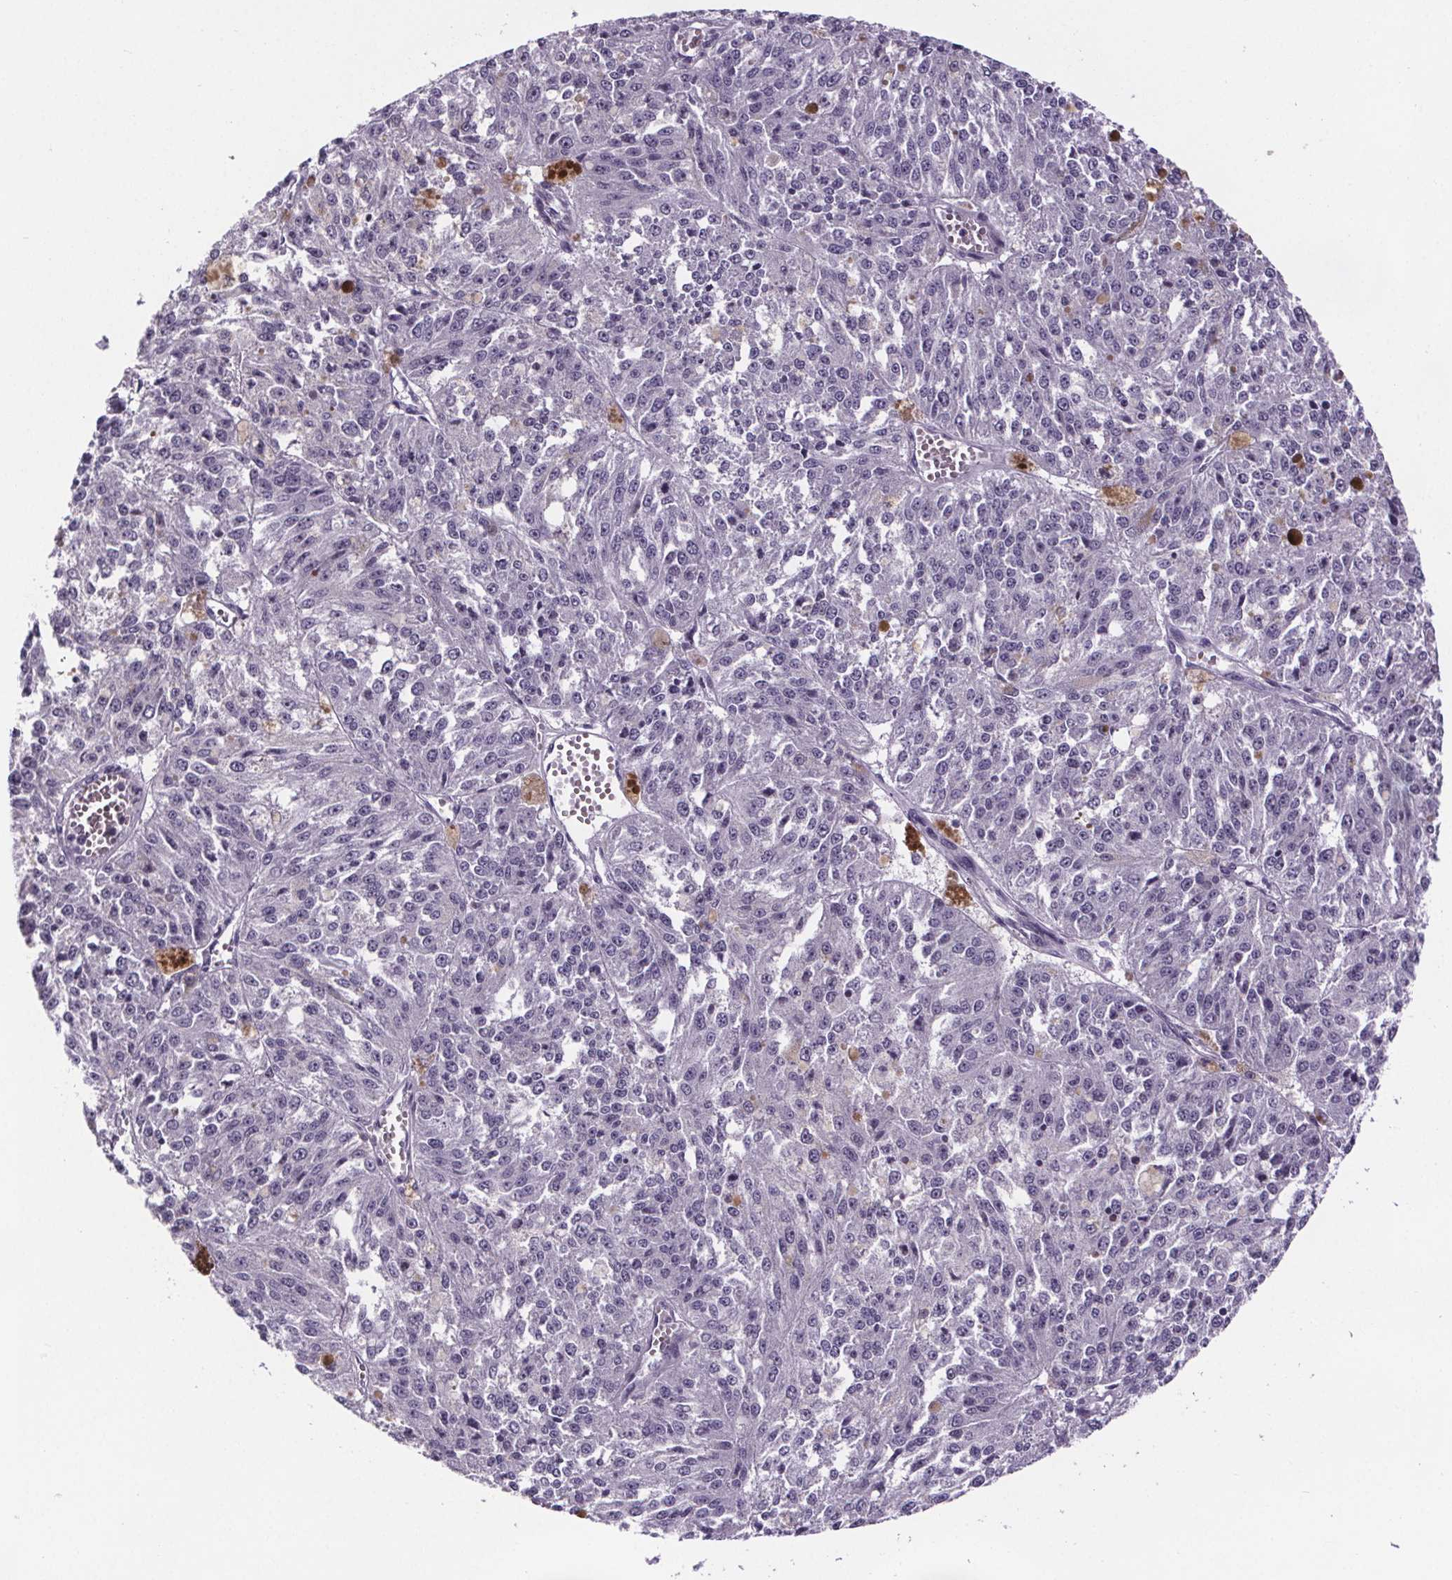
{"staining": {"intensity": "negative", "quantity": "none", "location": "none"}, "tissue": "melanoma", "cell_type": "Tumor cells", "image_type": "cancer", "snomed": [{"axis": "morphology", "description": "Malignant melanoma, Metastatic site"}, {"axis": "topography", "description": "Lymph node"}], "caption": "High magnification brightfield microscopy of melanoma stained with DAB (brown) and counterstained with hematoxylin (blue): tumor cells show no significant expression. (DAB immunohistochemistry visualized using brightfield microscopy, high magnification).", "gene": "TTC12", "patient": {"sex": "female", "age": 64}}